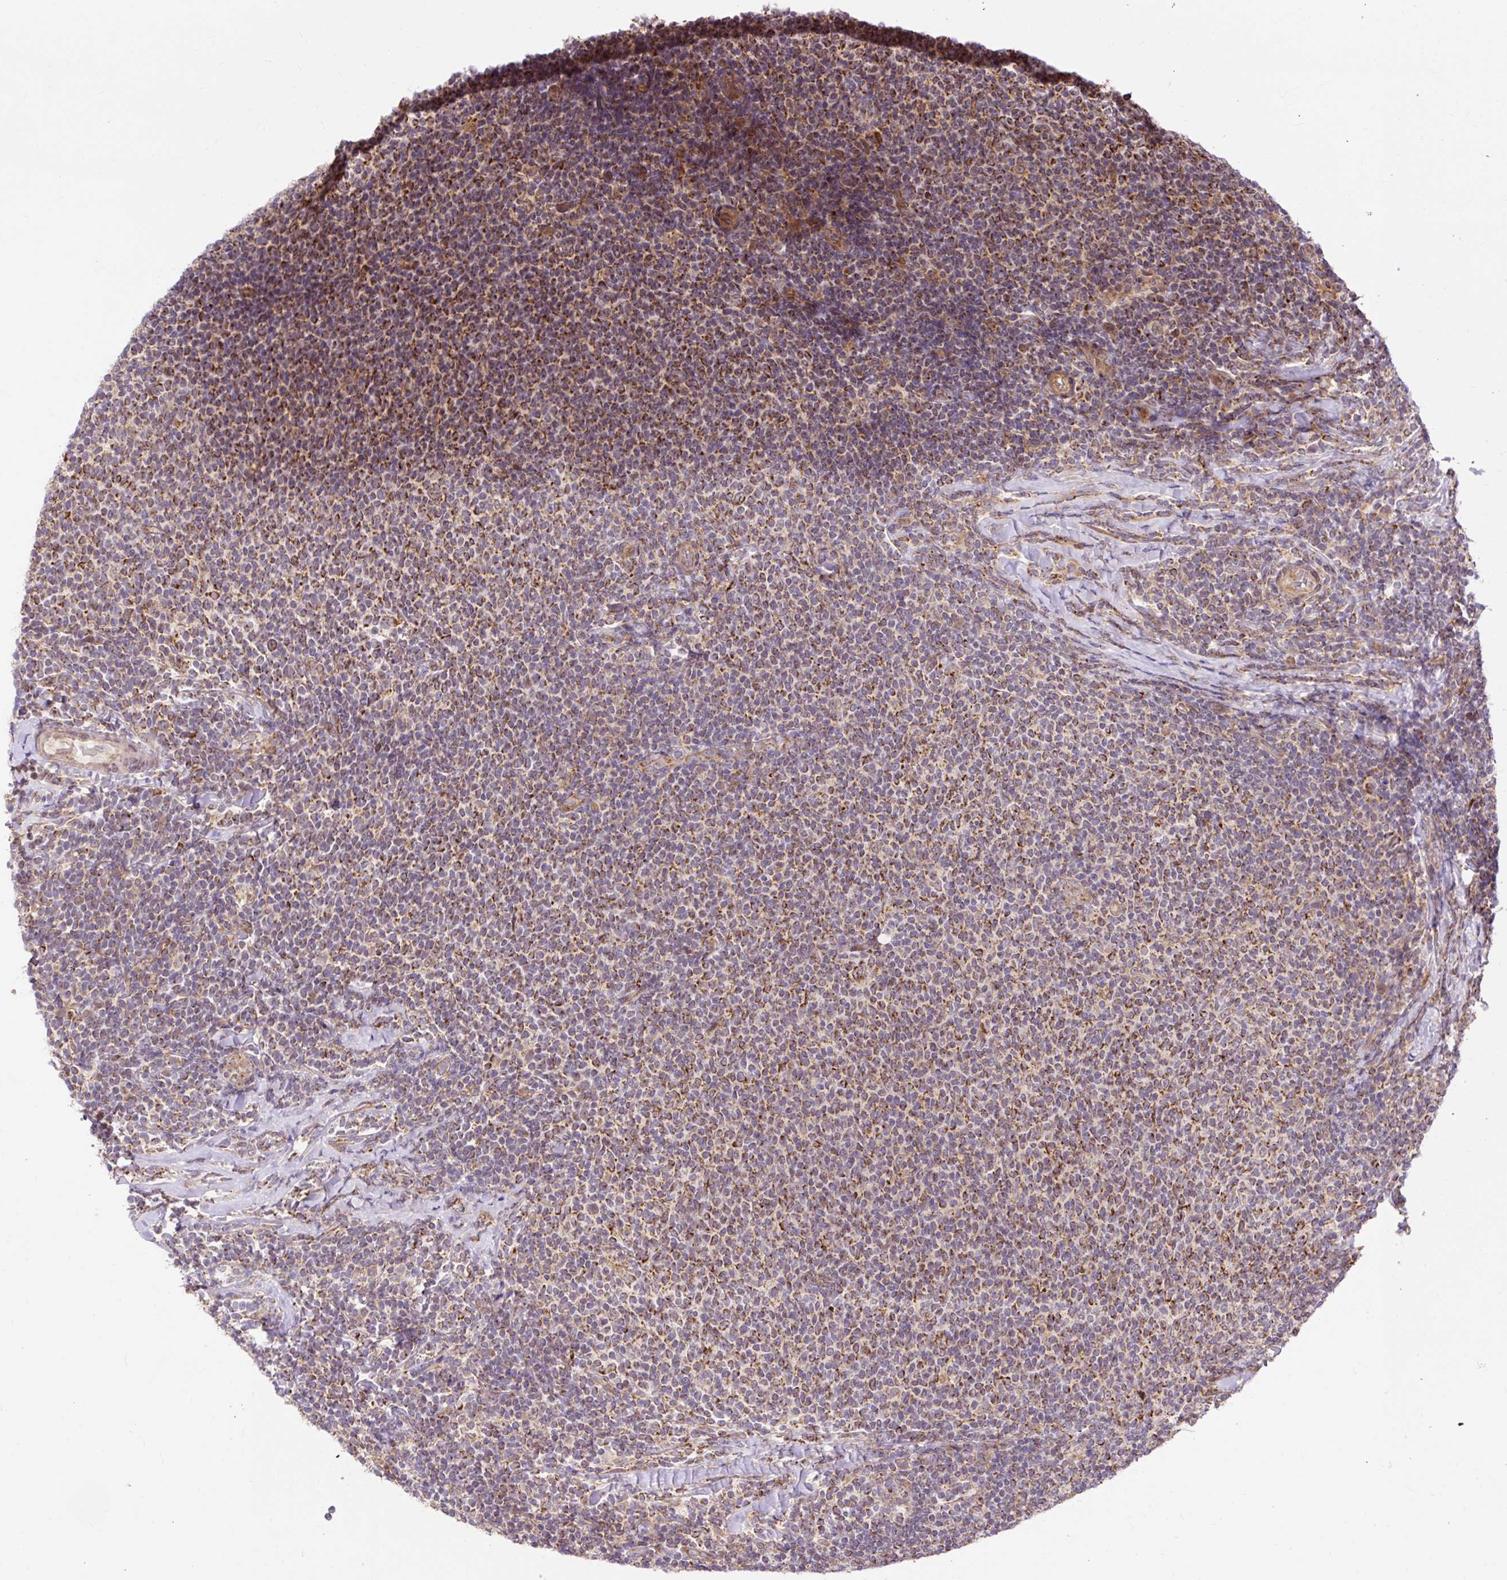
{"staining": {"intensity": "moderate", "quantity": ">75%", "location": "cytoplasmic/membranous"}, "tissue": "lymphoma", "cell_type": "Tumor cells", "image_type": "cancer", "snomed": [{"axis": "morphology", "description": "Malignant lymphoma, non-Hodgkin's type, Low grade"}, {"axis": "topography", "description": "Lymph node"}], "caption": "Immunohistochemical staining of human low-grade malignant lymphoma, non-Hodgkin's type reveals medium levels of moderate cytoplasmic/membranous protein positivity in approximately >75% of tumor cells.", "gene": "TRIAP1", "patient": {"sex": "male", "age": 52}}